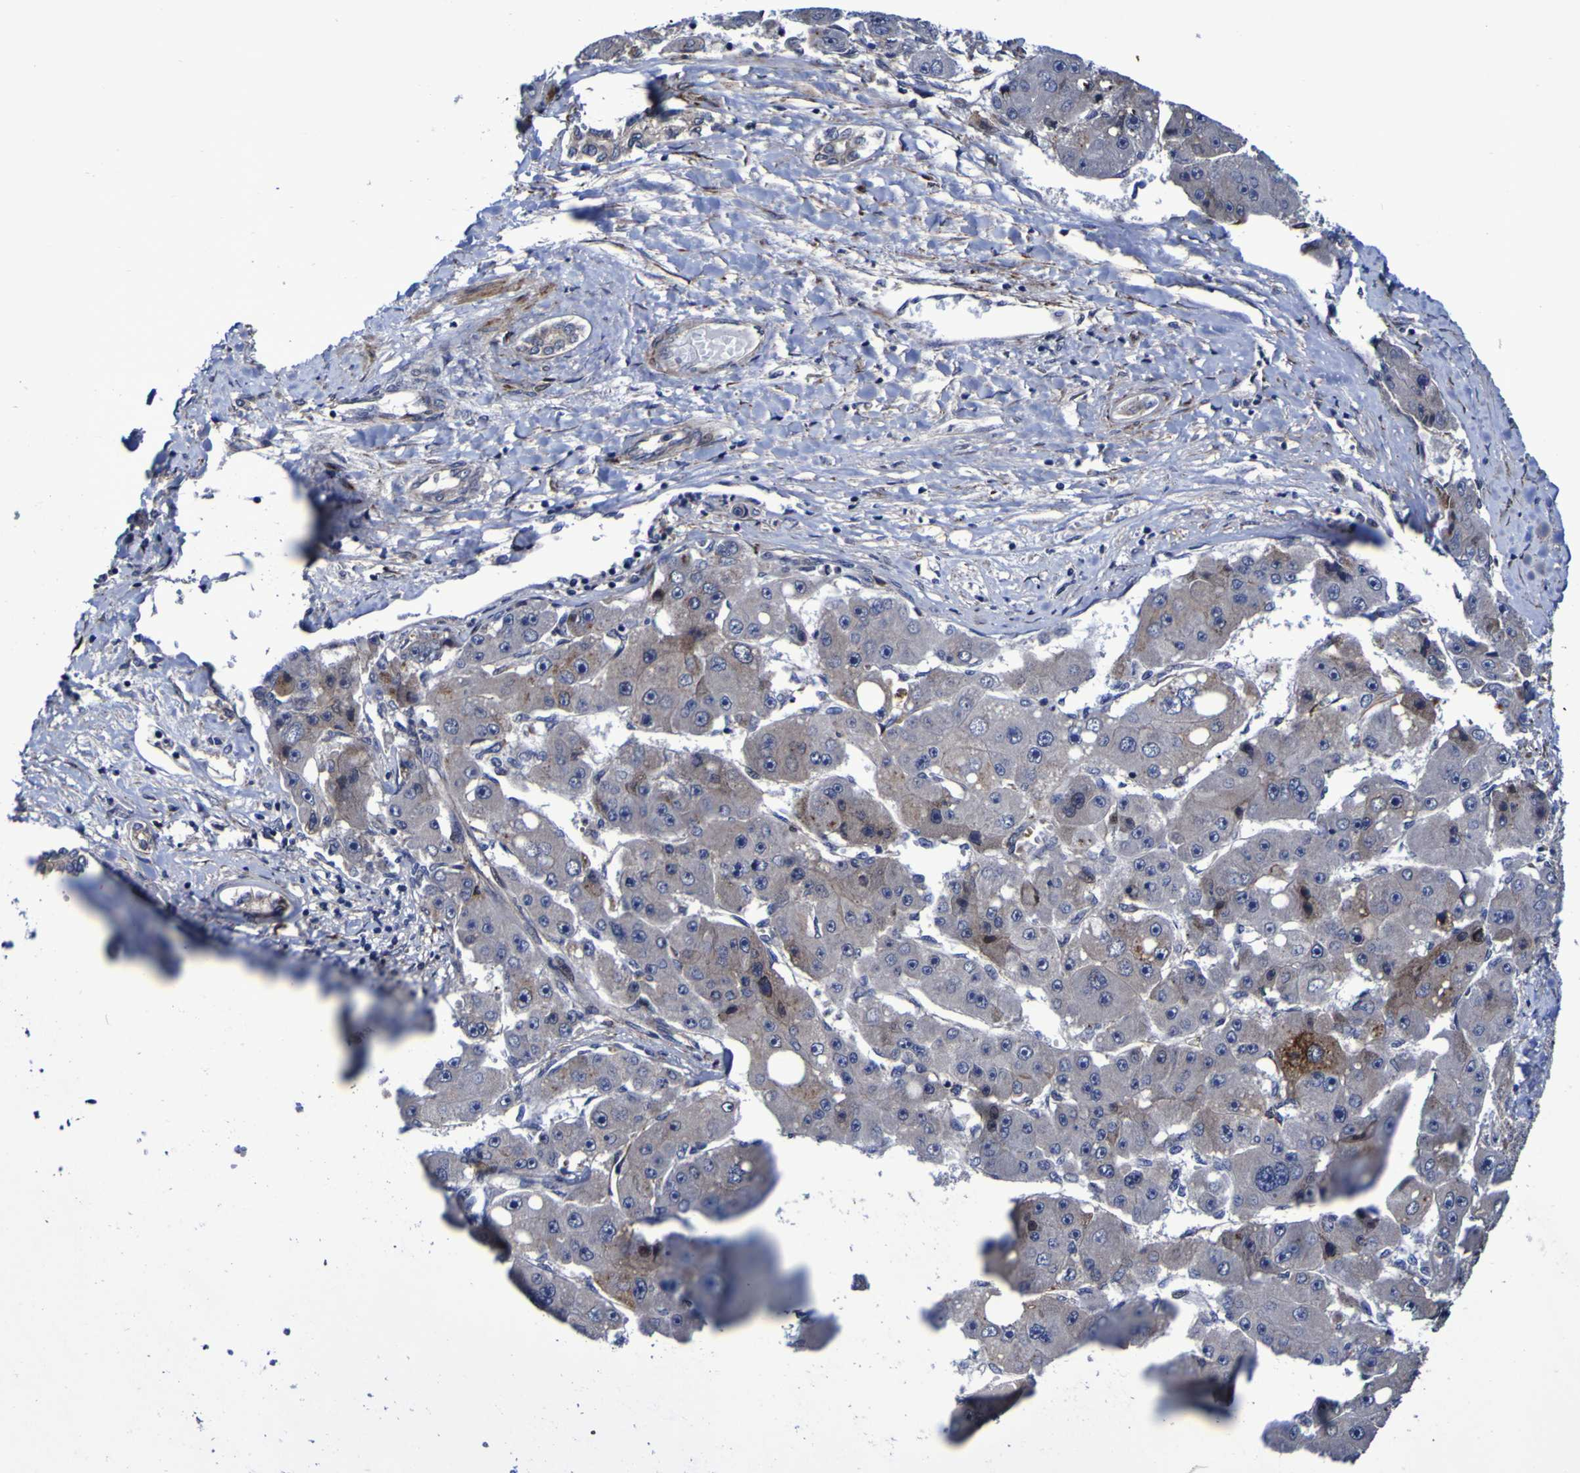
{"staining": {"intensity": "strong", "quantity": "<25%", "location": "cytoplasmic/membranous"}, "tissue": "liver cancer", "cell_type": "Tumor cells", "image_type": "cancer", "snomed": [{"axis": "morphology", "description": "Carcinoma, Hepatocellular, NOS"}, {"axis": "topography", "description": "Liver"}], "caption": "Immunohistochemical staining of human liver cancer (hepatocellular carcinoma) exhibits medium levels of strong cytoplasmic/membranous protein expression in about <25% of tumor cells. (DAB (3,3'-diaminobenzidine) IHC with brightfield microscopy, high magnification).", "gene": "MGLL", "patient": {"sex": "female", "age": 61}}